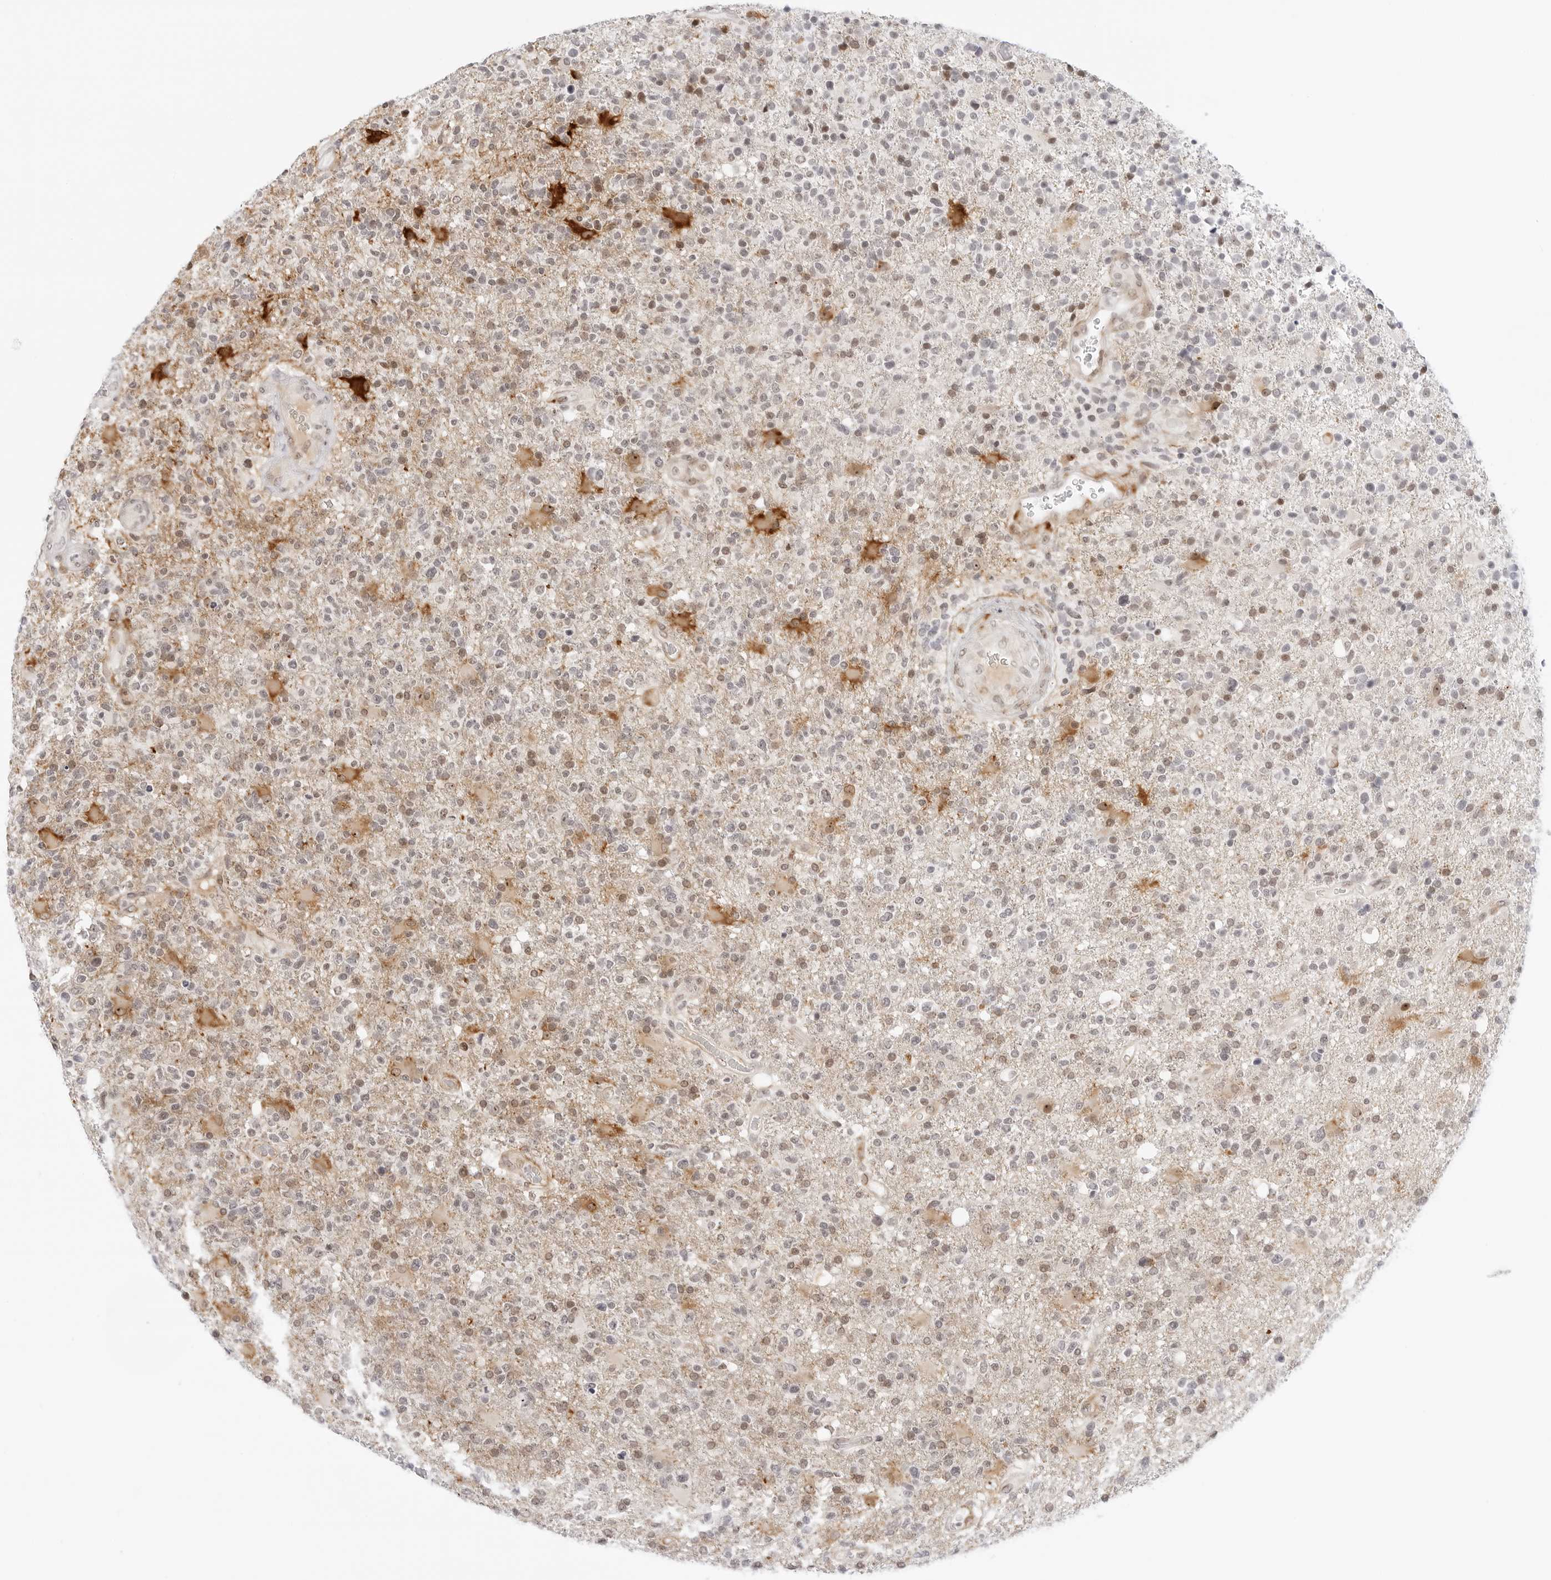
{"staining": {"intensity": "moderate", "quantity": "25%-75%", "location": "nuclear"}, "tissue": "glioma", "cell_type": "Tumor cells", "image_type": "cancer", "snomed": [{"axis": "morphology", "description": "Glioma, malignant, High grade"}, {"axis": "topography", "description": "Brain"}], "caption": "There is medium levels of moderate nuclear positivity in tumor cells of high-grade glioma (malignant), as demonstrated by immunohistochemical staining (brown color).", "gene": "HIPK3", "patient": {"sex": "male", "age": 72}}